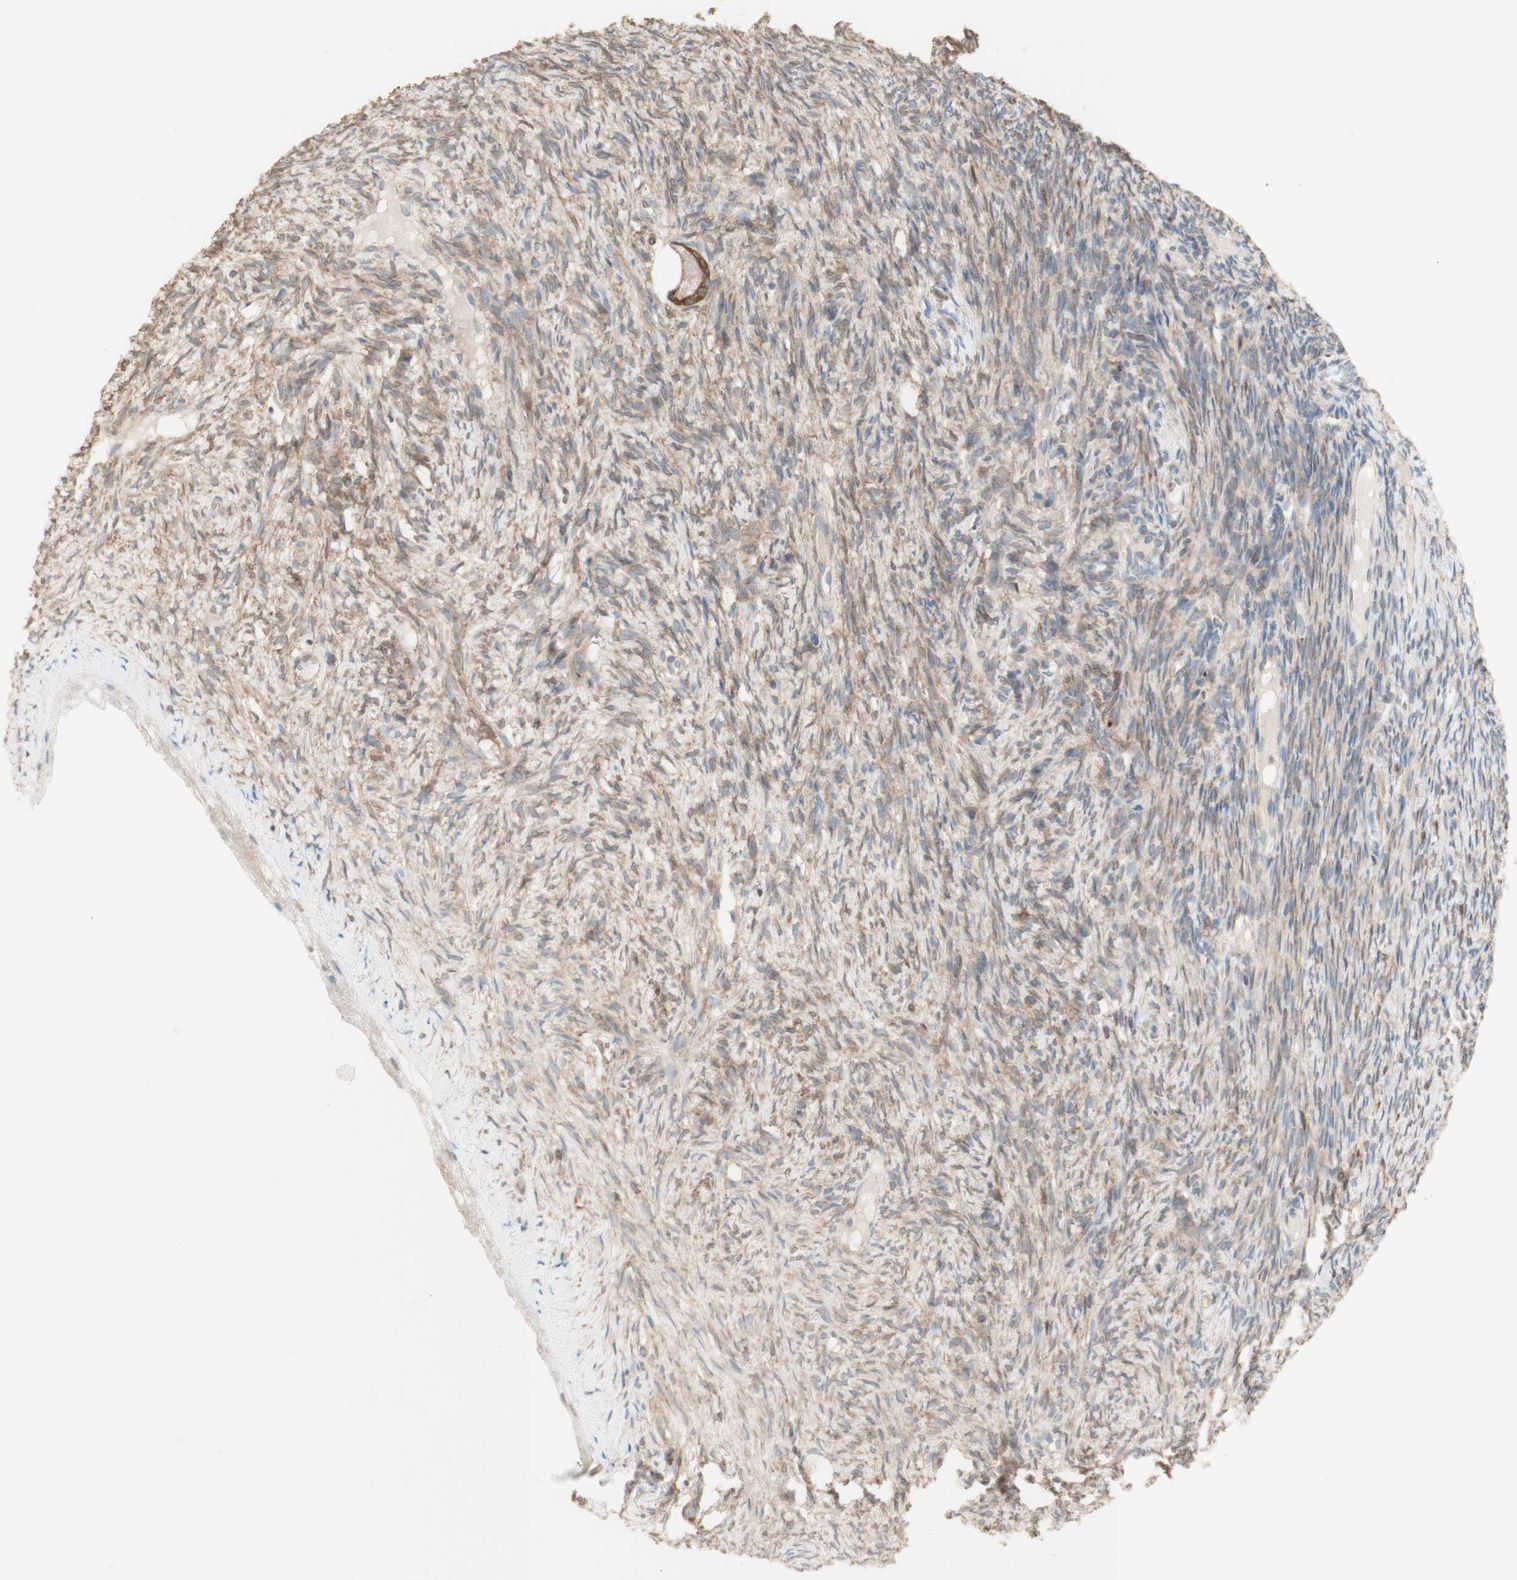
{"staining": {"intensity": "moderate", "quantity": ">75%", "location": "cytoplasmic/membranous"}, "tissue": "ovary", "cell_type": "Follicle cells", "image_type": "normal", "snomed": [{"axis": "morphology", "description": "Normal tissue, NOS"}, {"axis": "topography", "description": "Ovary"}], "caption": "A medium amount of moderate cytoplasmic/membranous positivity is identified in approximately >75% of follicle cells in benign ovary.", "gene": "COMT", "patient": {"sex": "female", "age": 33}}